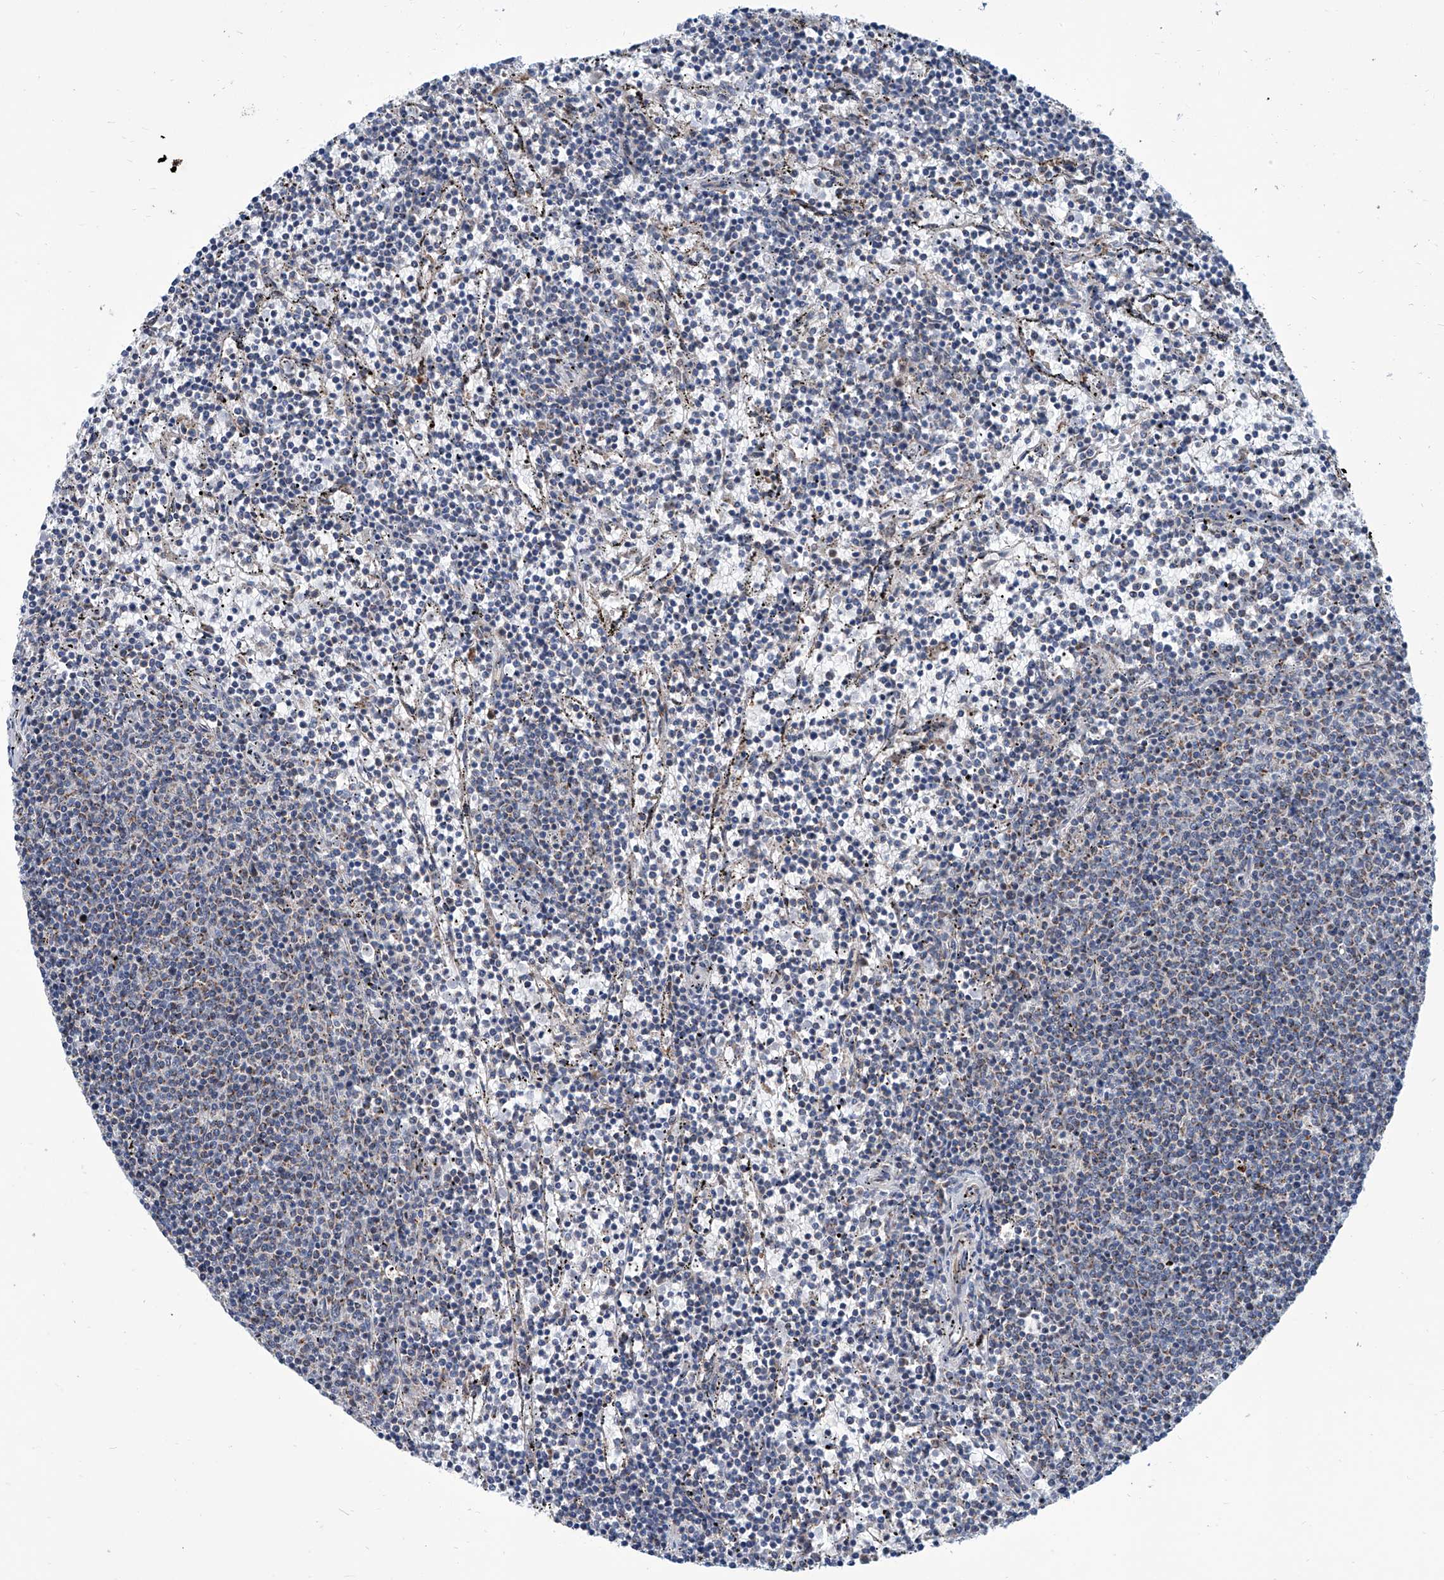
{"staining": {"intensity": "negative", "quantity": "none", "location": "none"}, "tissue": "lymphoma", "cell_type": "Tumor cells", "image_type": "cancer", "snomed": [{"axis": "morphology", "description": "Malignant lymphoma, non-Hodgkin's type, Low grade"}, {"axis": "topography", "description": "Spleen"}], "caption": "There is no significant expression in tumor cells of low-grade malignant lymphoma, non-Hodgkin's type. The staining is performed using DAB (3,3'-diaminobenzidine) brown chromogen with nuclei counter-stained in using hematoxylin.", "gene": "USP48", "patient": {"sex": "female", "age": 50}}